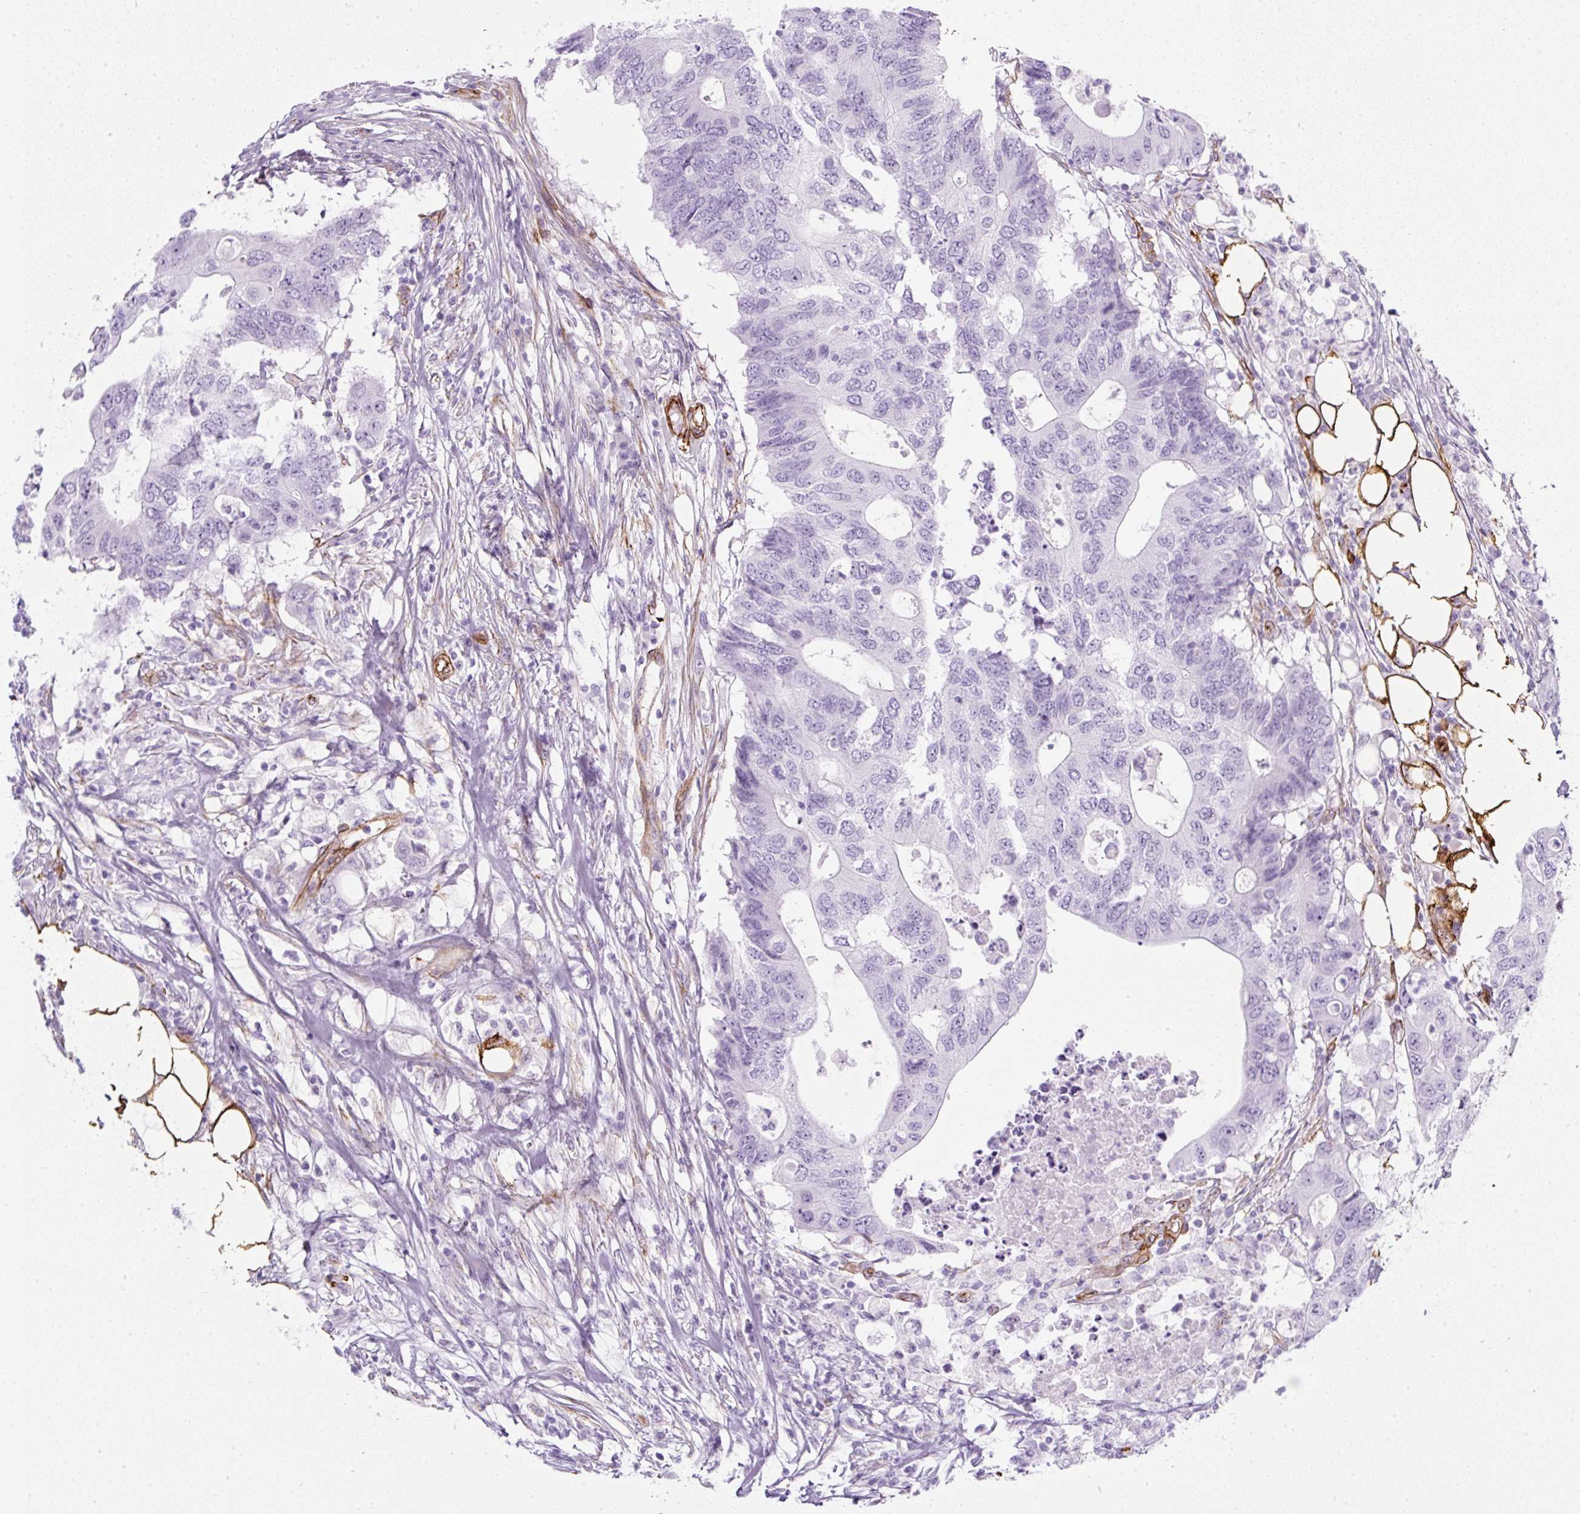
{"staining": {"intensity": "negative", "quantity": "none", "location": "none"}, "tissue": "colorectal cancer", "cell_type": "Tumor cells", "image_type": "cancer", "snomed": [{"axis": "morphology", "description": "Adenocarcinoma, NOS"}, {"axis": "topography", "description": "Colon"}], "caption": "This is a histopathology image of IHC staining of adenocarcinoma (colorectal), which shows no staining in tumor cells.", "gene": "CAVIN3", "patient": {"sex": "male", "age": 71}}